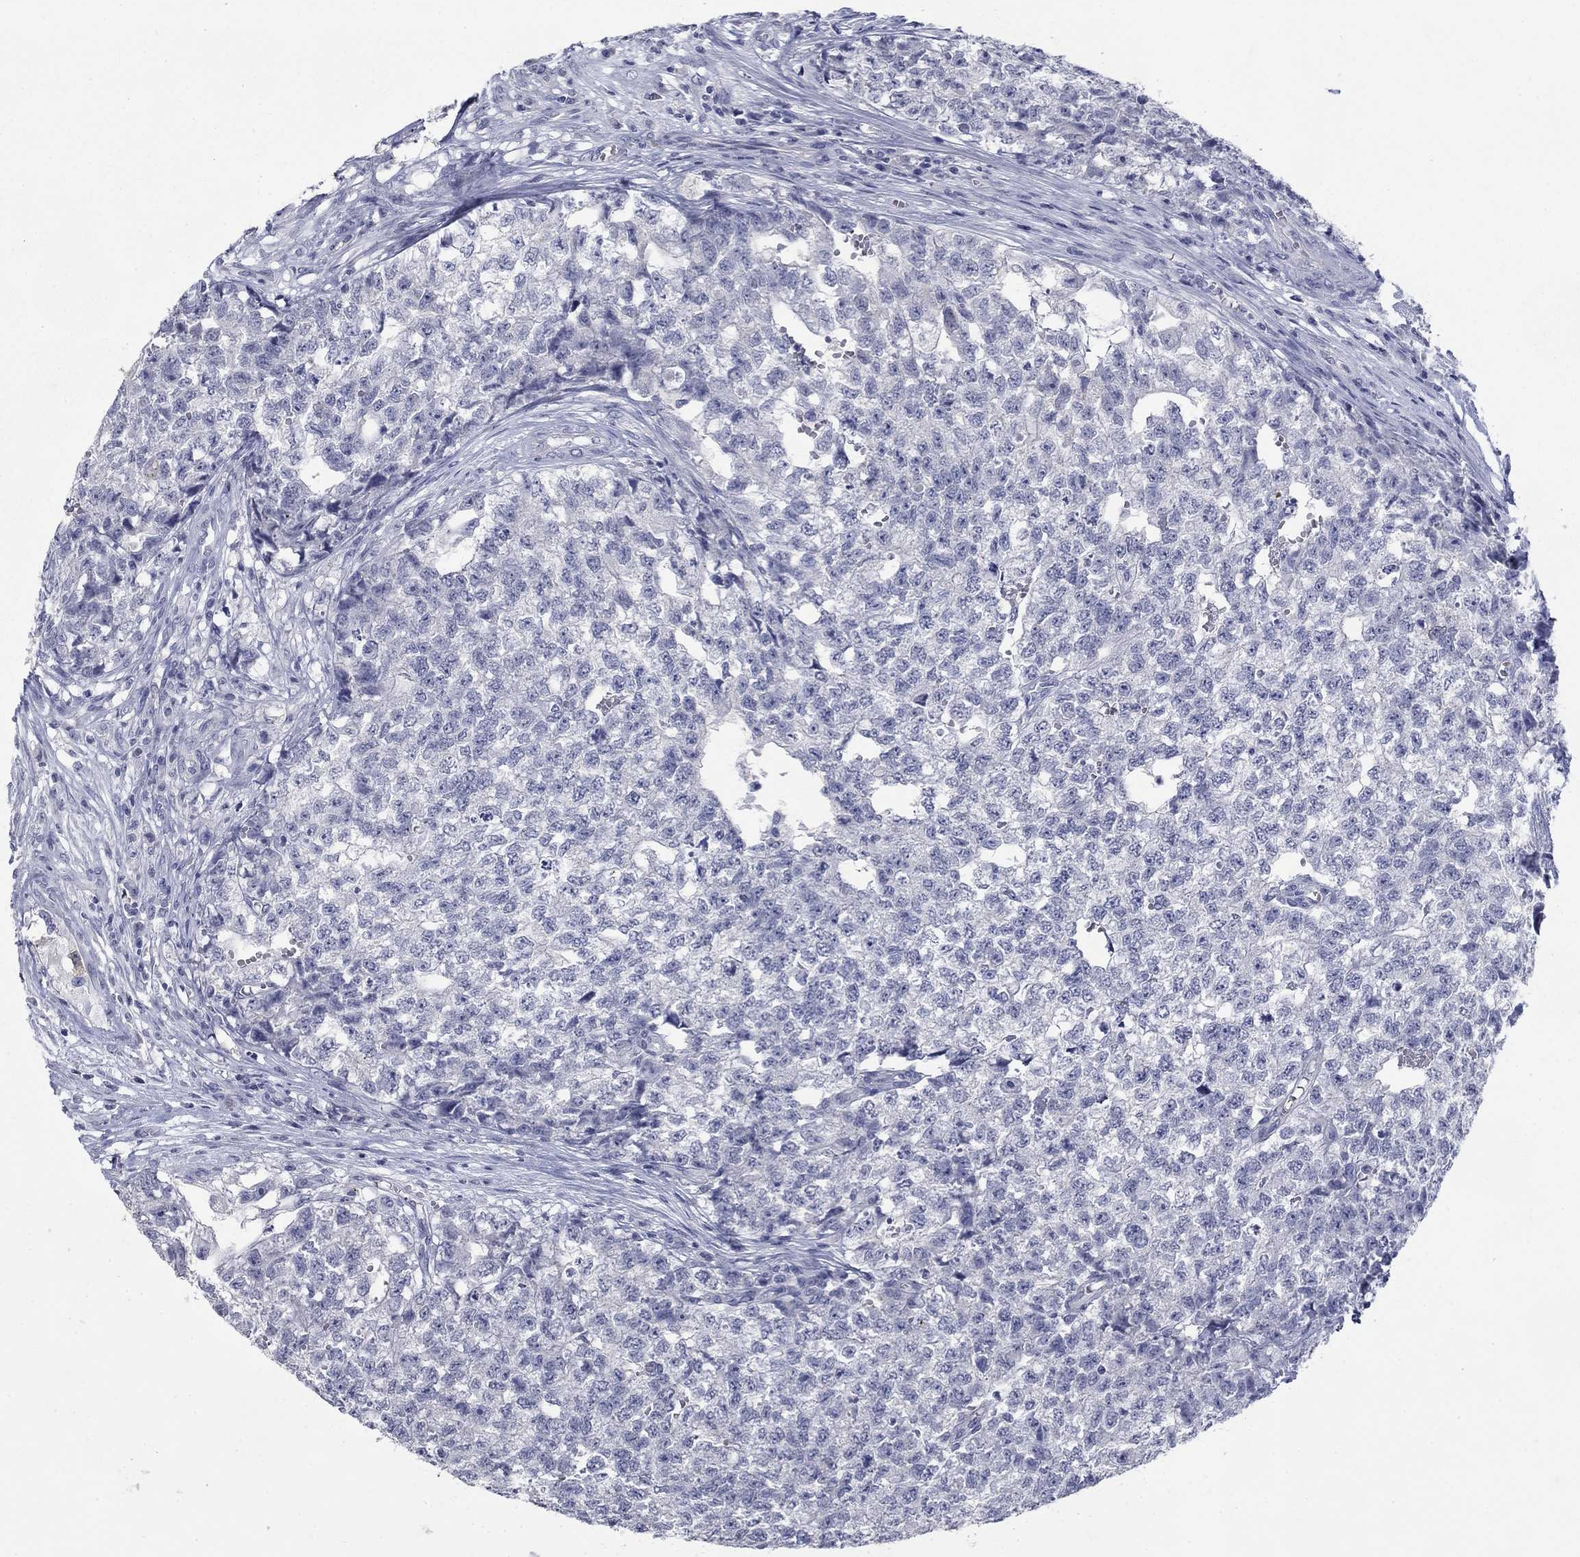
{"staining": {"intensity": "negative", "quantity": "none", "location": "none"}, "tissue": "testis cancer", "cell_type": "Tumor cells", "image_type": "cancer", "snomed": [{"axis": "morphology", "description": "Seminoma, NOS"}, {"axis": "morphology", "description": "Carcinoma, Embryonal, NOS"}, {"axis": "topography", "description": "Testis"}], "caption": "Immunohistochemistry (IHC) histopathology image of neoplastic tissue: seminoma (testis) stained with DAB reveals no significant protein staining in tumor cells.", "gene": "ELAVL4", "patient": {"sex": "male", "age": 22}}